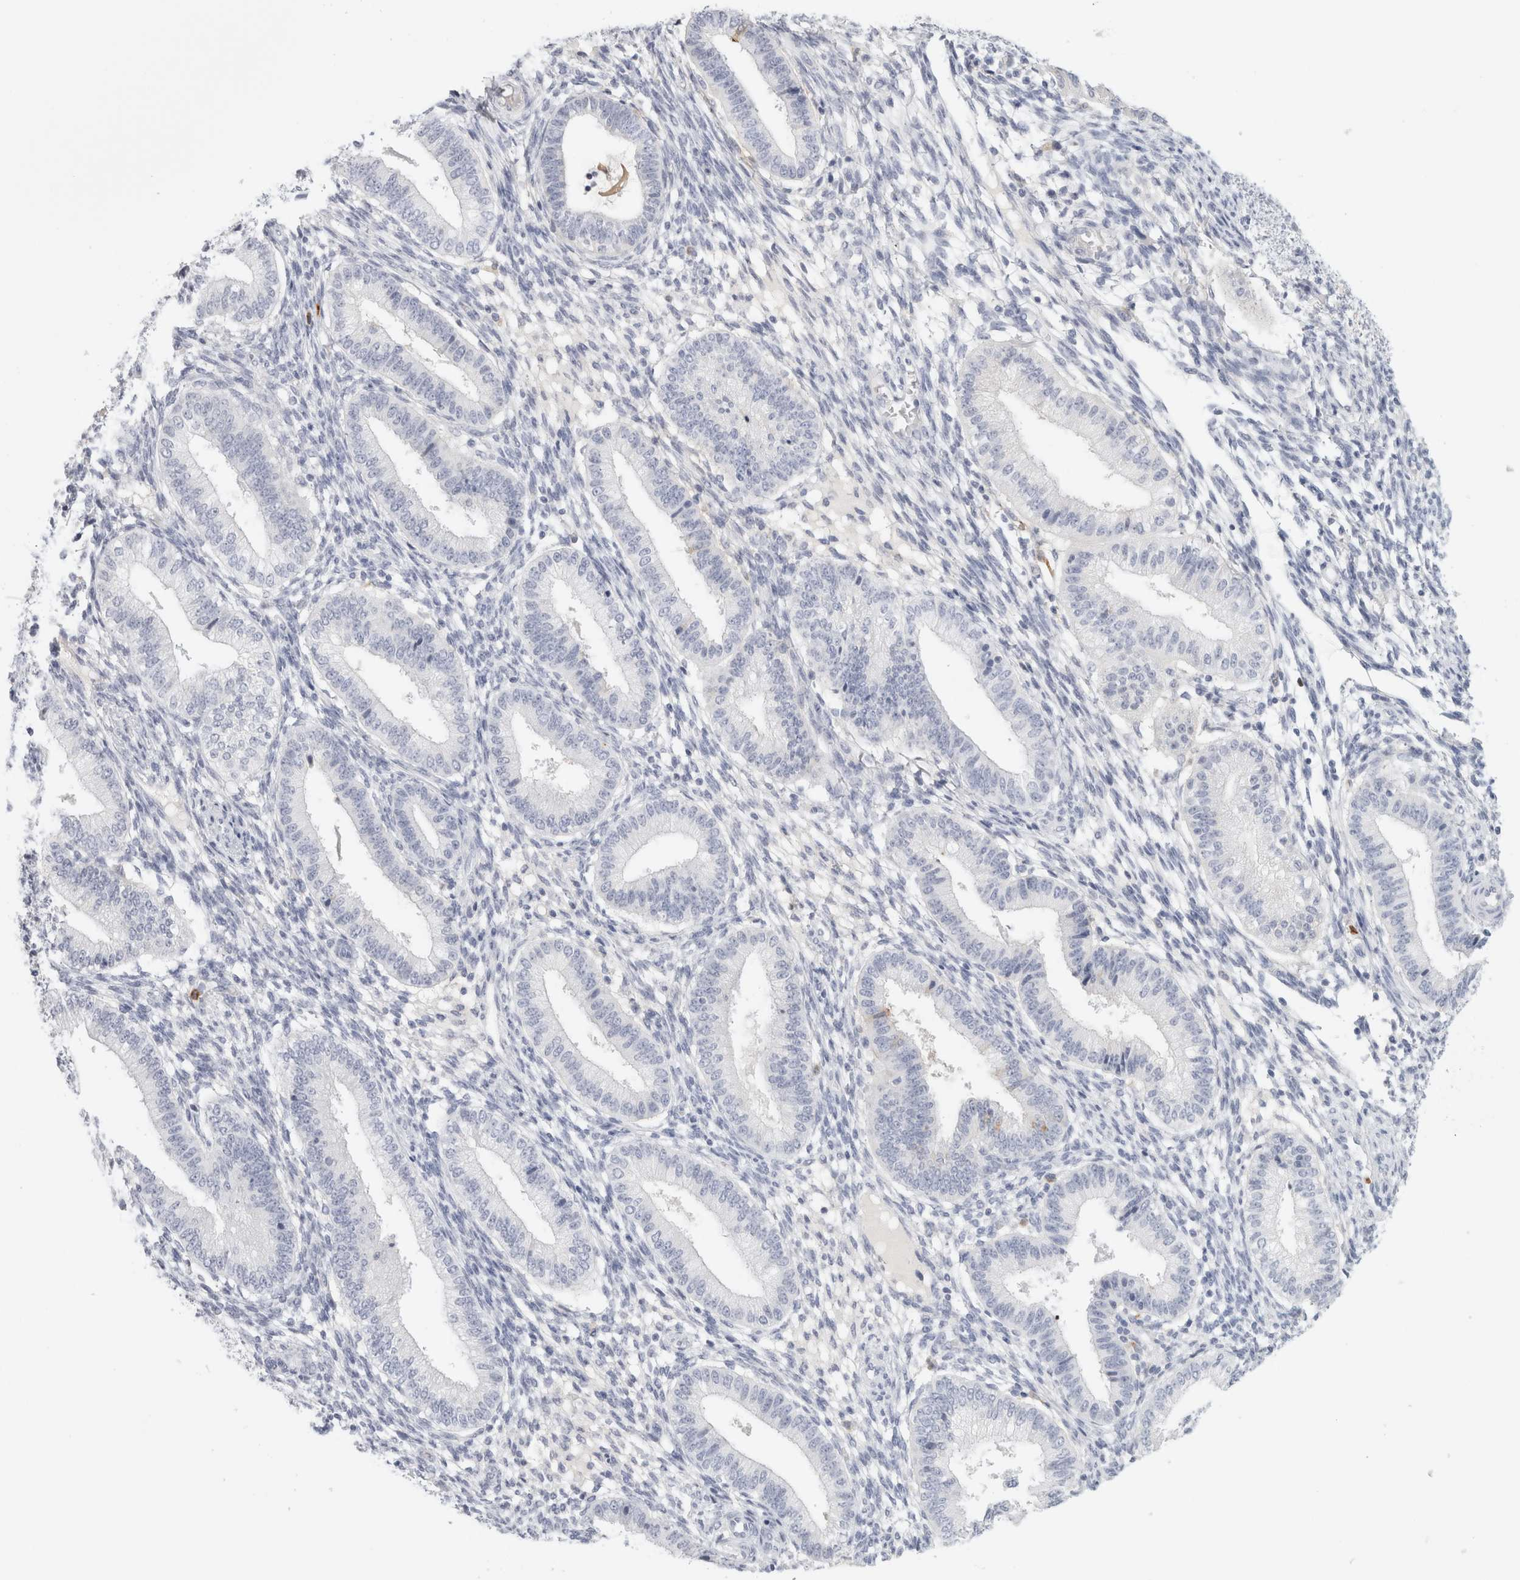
{"staining": {"intensity": "negative", "quantity": "none", "location": "none"}, "tissue": "endometrium", "cell_type": "Cells in endometrial stroma", "image_type": "normal", "snomed": [{"axis": "morphology", "description": "Normal tissue, NOS"}, {"axis": "topography", "description": "Endometrium"}], "caption": "IHC of normal human endometrium shows no staining in cells in endometrial stroma. (Stains: DAB IHC with hematoxylin counter stain, Microscopy: brightfield microscopy at high magnification).", "gene": "FGL2", "patient": {"sex": "female", "age": 39}}